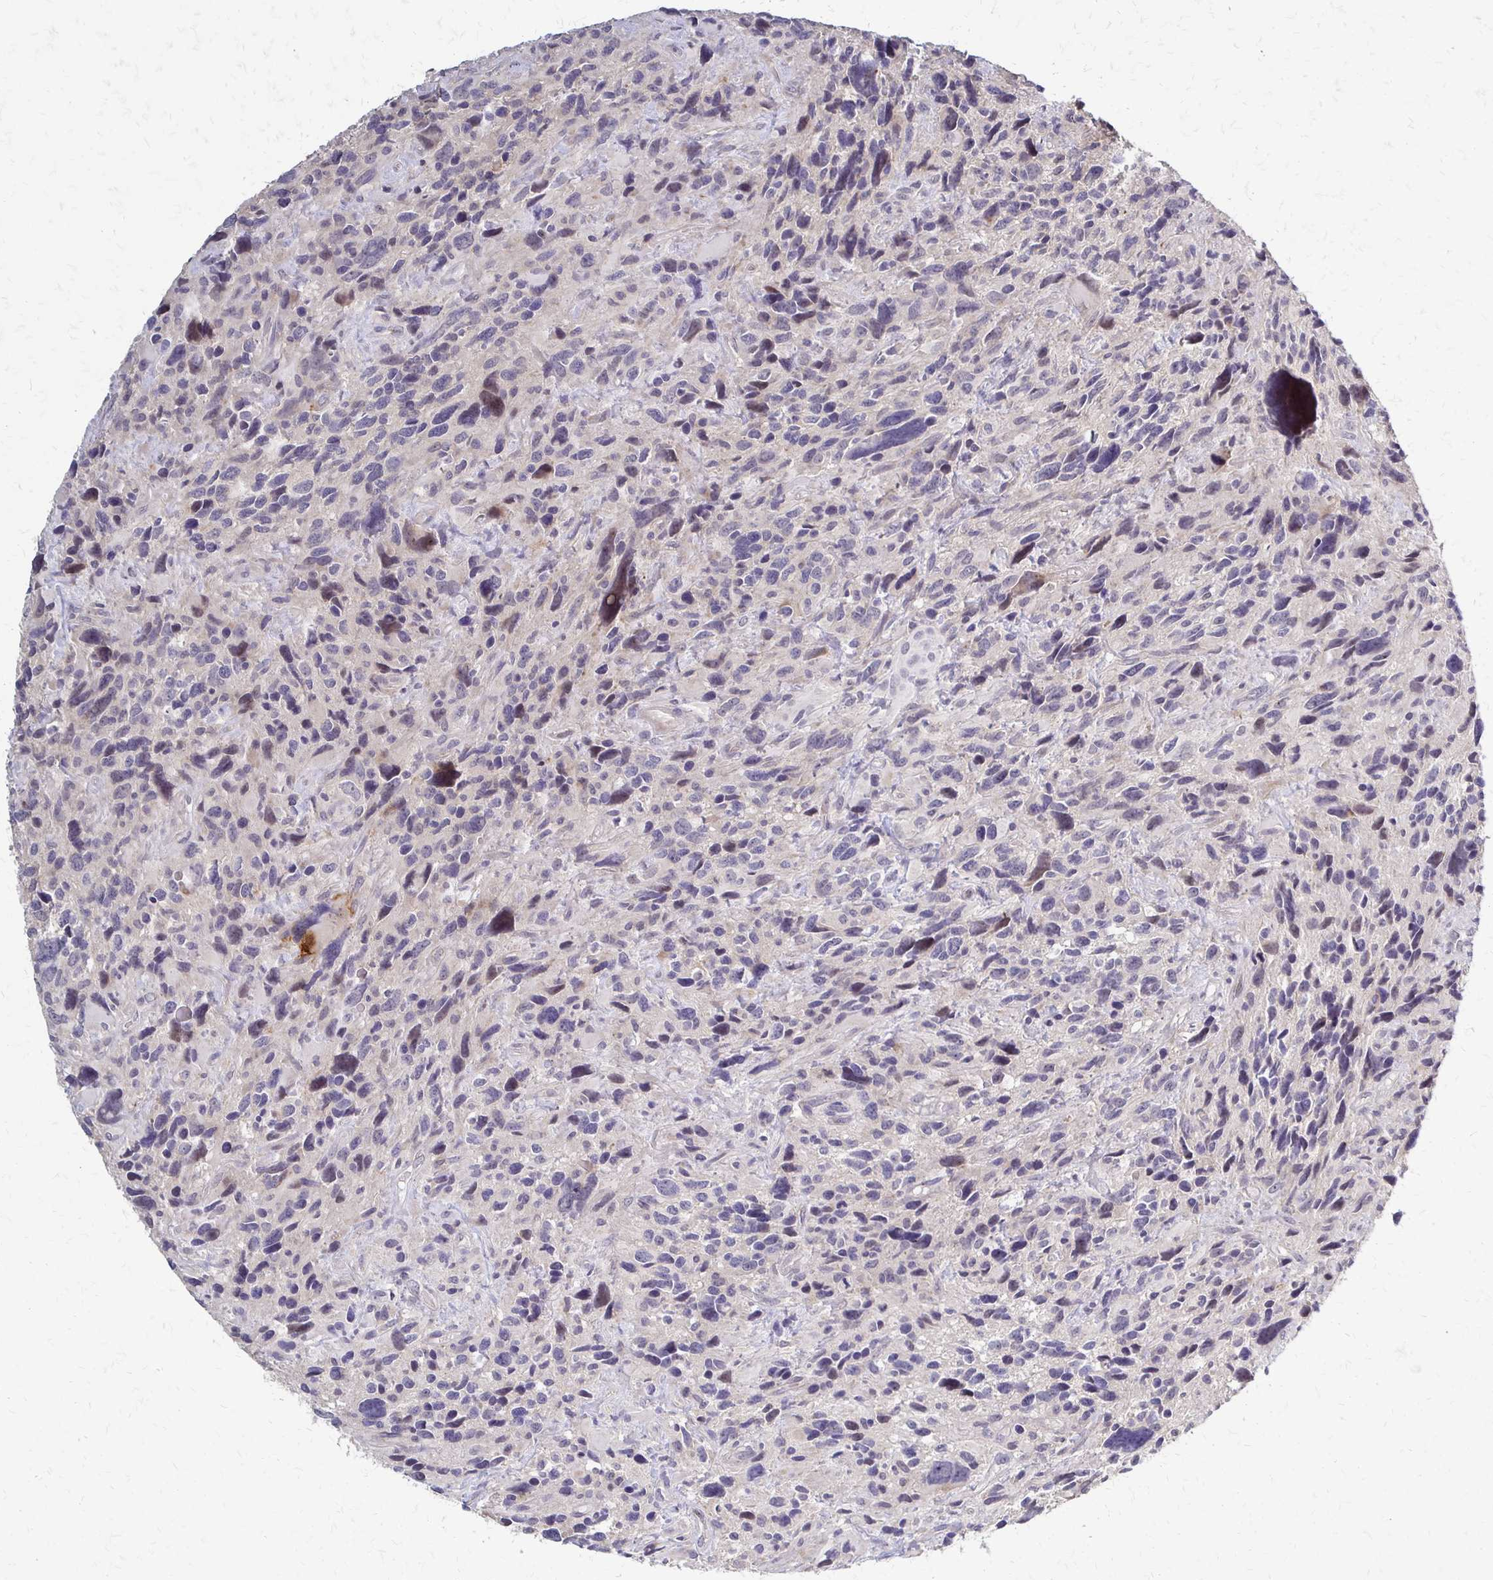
{"staining": {"intensity": "negative", "quantity": "none", "location": "none"}, "tissue": "glioma", "cell_type": "Tumor cells", "image_type": "cancer", "snomed": [{"axis": "morphology", "description": "Glioma, malignant, High grade"}, {"axis": "topography", "description": "Brain"}], "caption": "Immunohistochemistry histopathology image of malignant glioma (high-grade) stained for a protein (brown), which displays no staining in tumor cells.", "gene": "SLC9A9", "patient": {"sex": "male", "age": 46}}